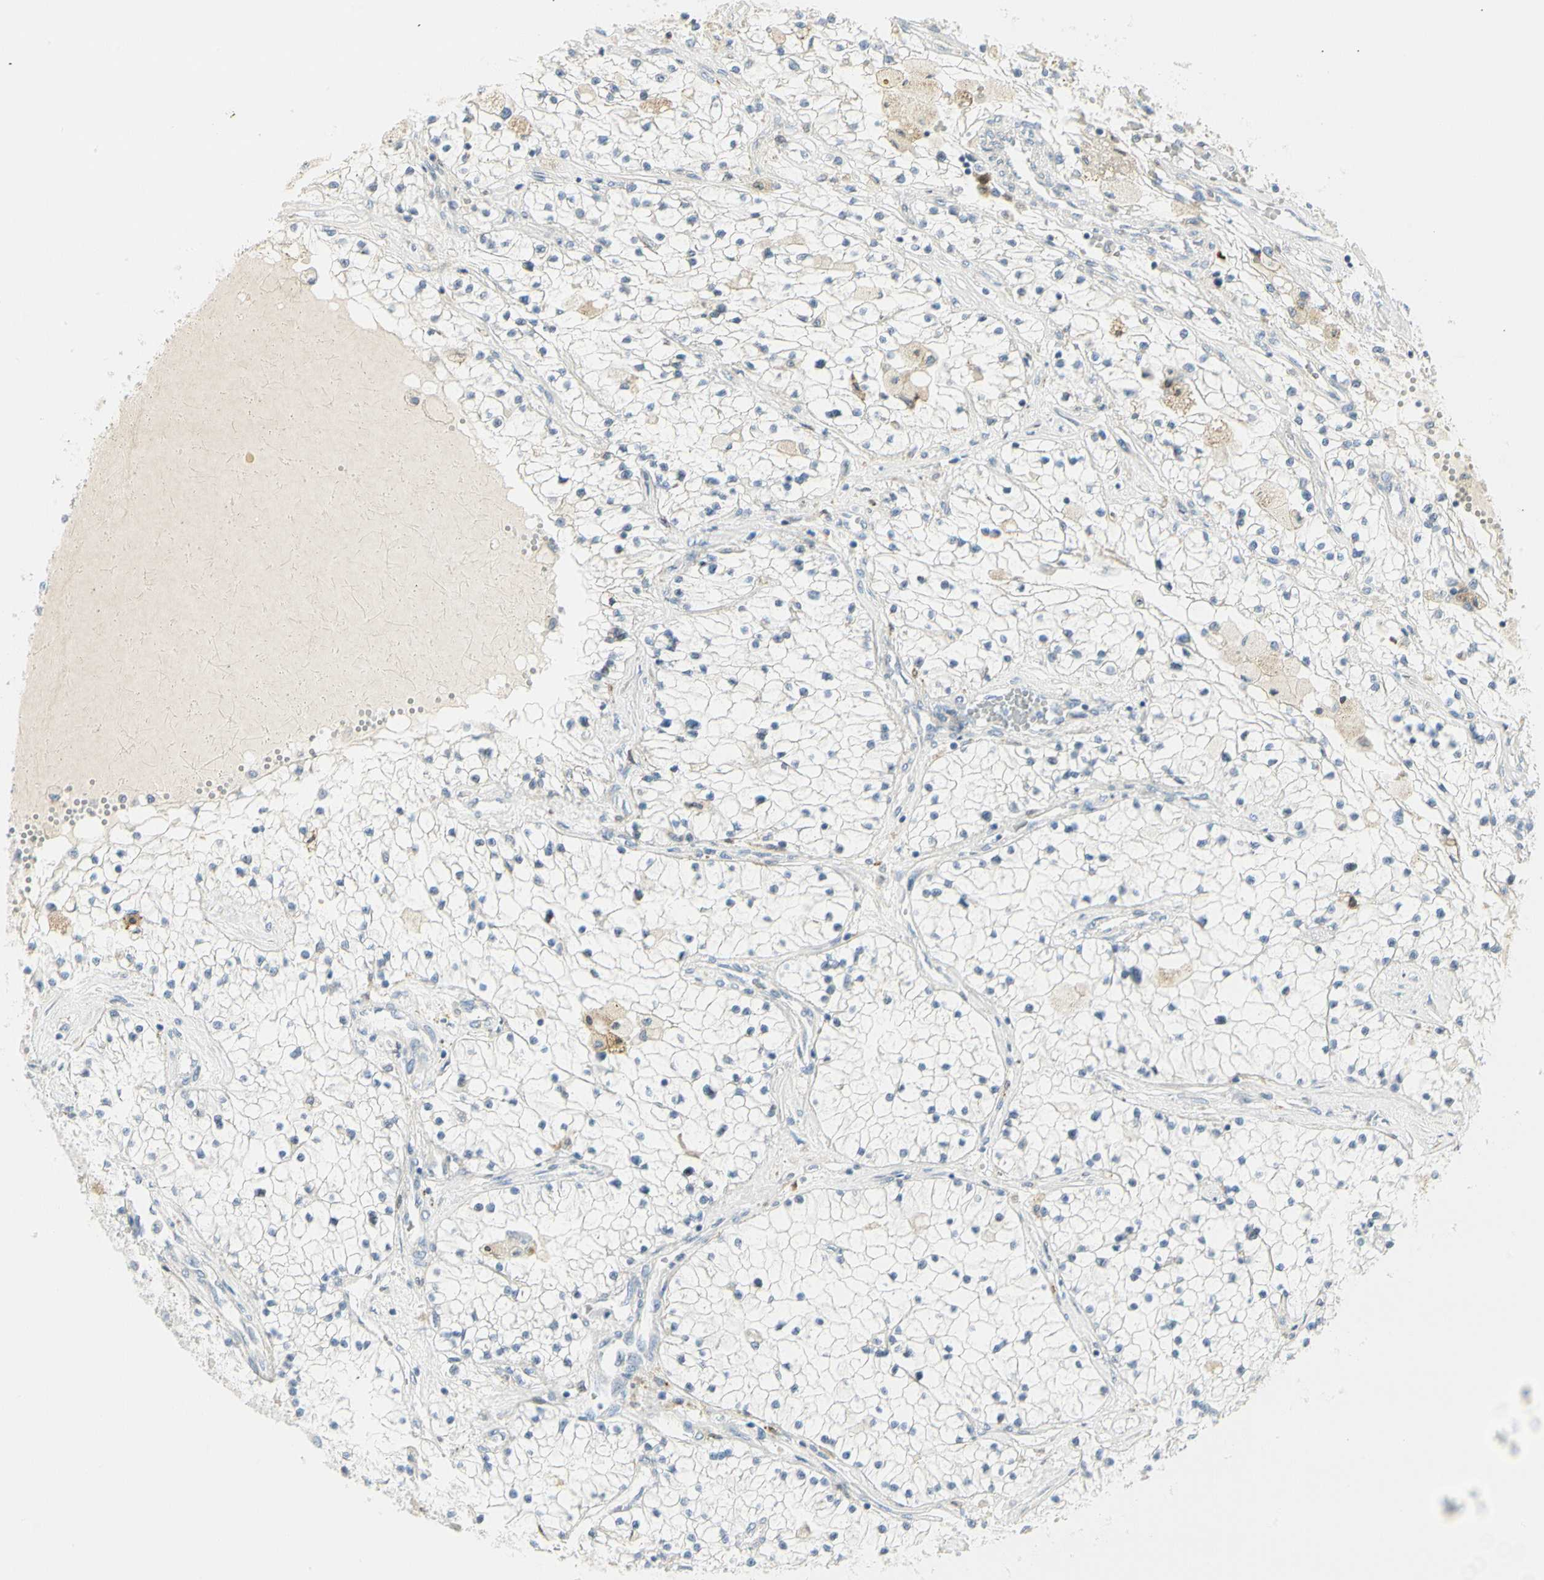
{"staining": {"intensity": "negative", "quantity": "none", "location": "none"}, "tissue": "renal cancer", "cell_type": "Tumor cells", "image_type": "cancer", "snomed": [{"axis": "morphology", "description": "Adenocarcinoma, NOS"}, {"axis": "topography", "description": "Kidney"}], "caption": "Human adenocarcinoma (renal) stained for a protein using immunohistochemistry exhibits no expression in tumor cells.", "gene": "TNFSF11", "patient": {"sex": "male", "age": 68}}